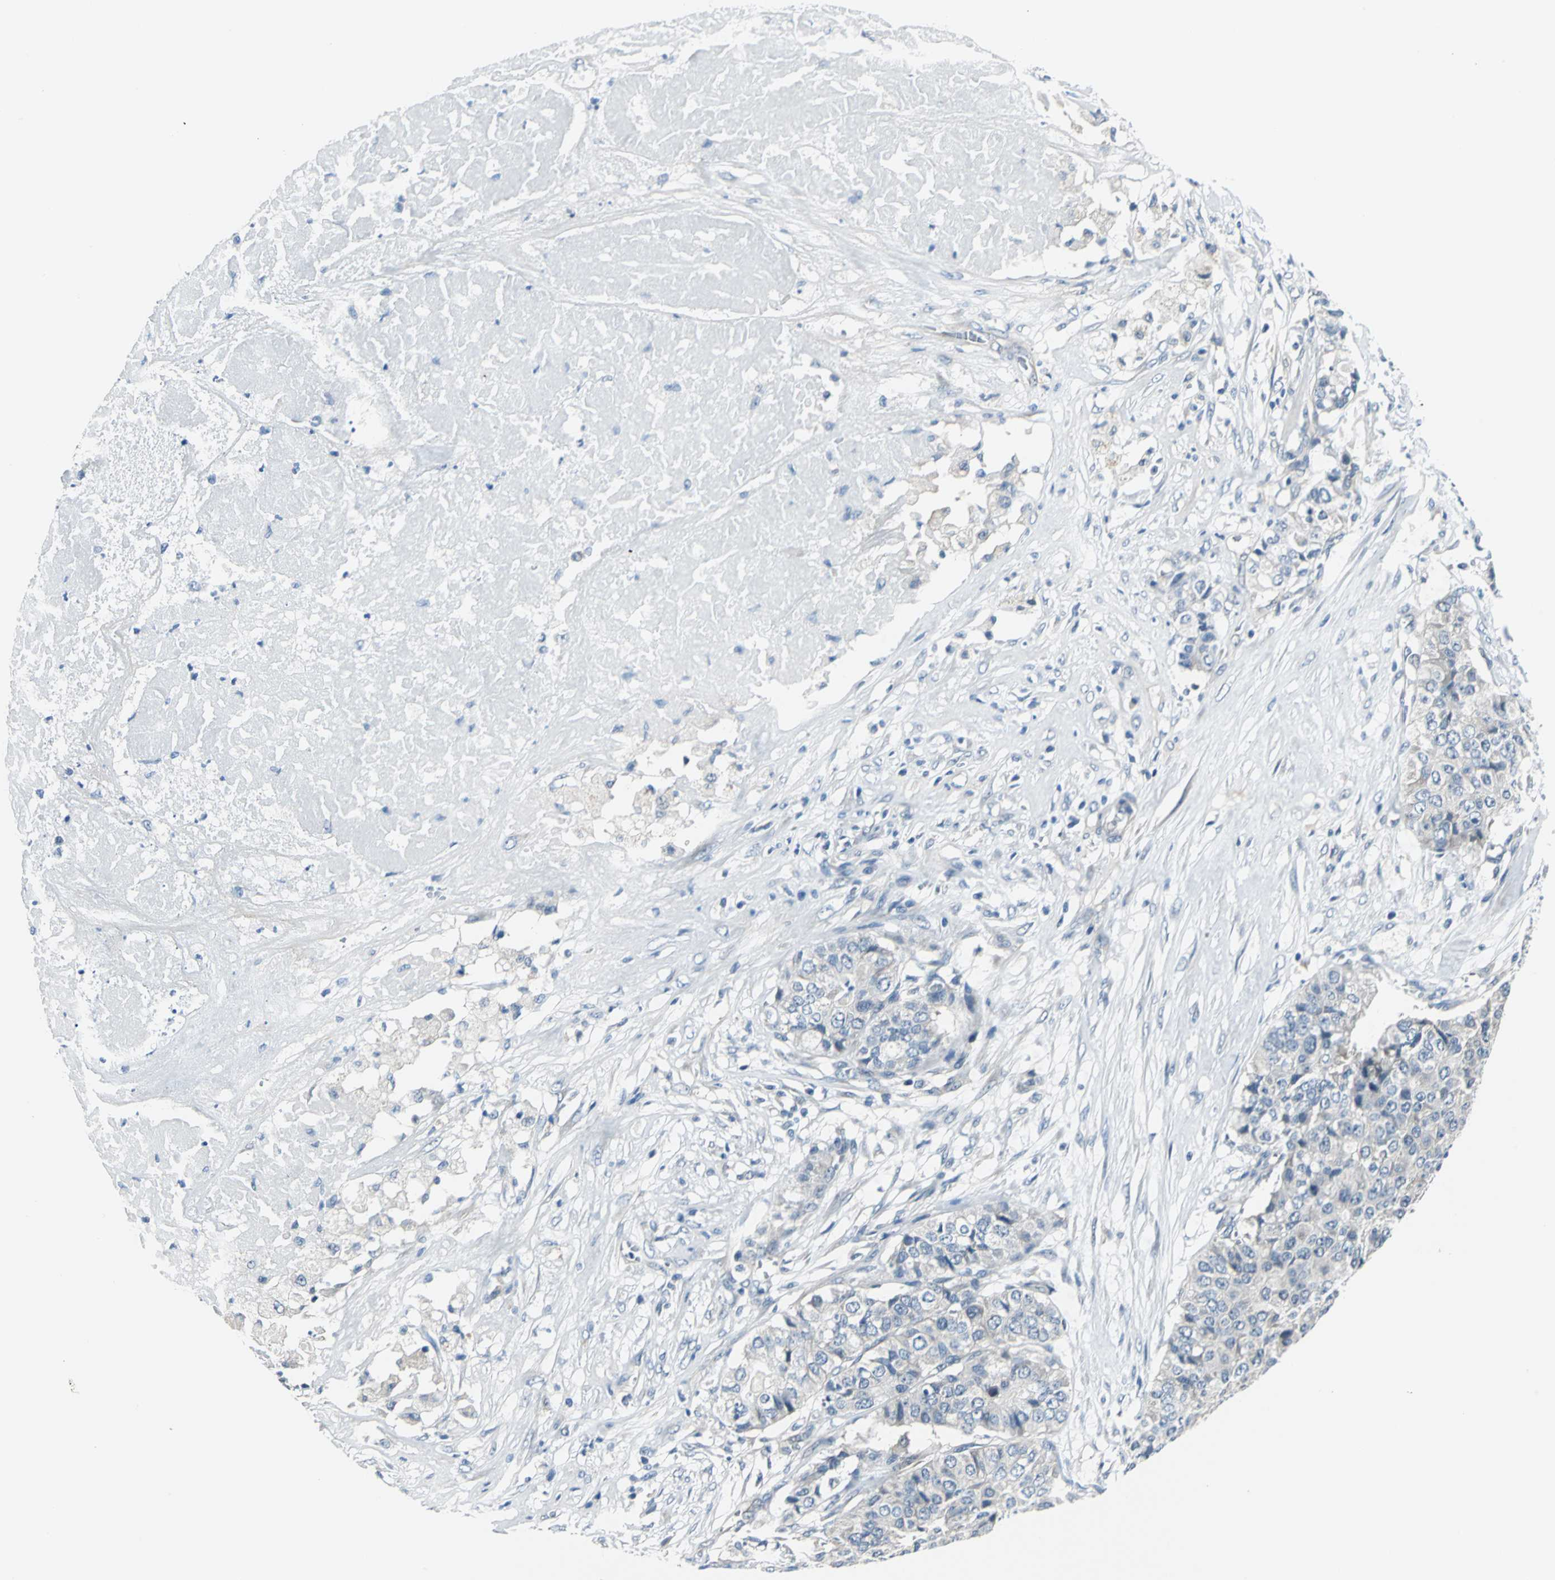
{"staining": {"intensity": "negative", "quantity": "none", "location": "none"}, "tissue": "pancreatic cancer", "cell_type": "Tumor cells", "image_type": "cancer", "snomed": [{"axis": "morphology", "description": "Adenocarcinoma, NOS"}, {"axis": "topography", "description": "Pancreas"}], "caption": "Tumor cells are negative for brown protein staining in pancreatic cancer (adenocarcinoma).", "gene": "ZNF415", "patient": {"sex": "male", "age": 50}}